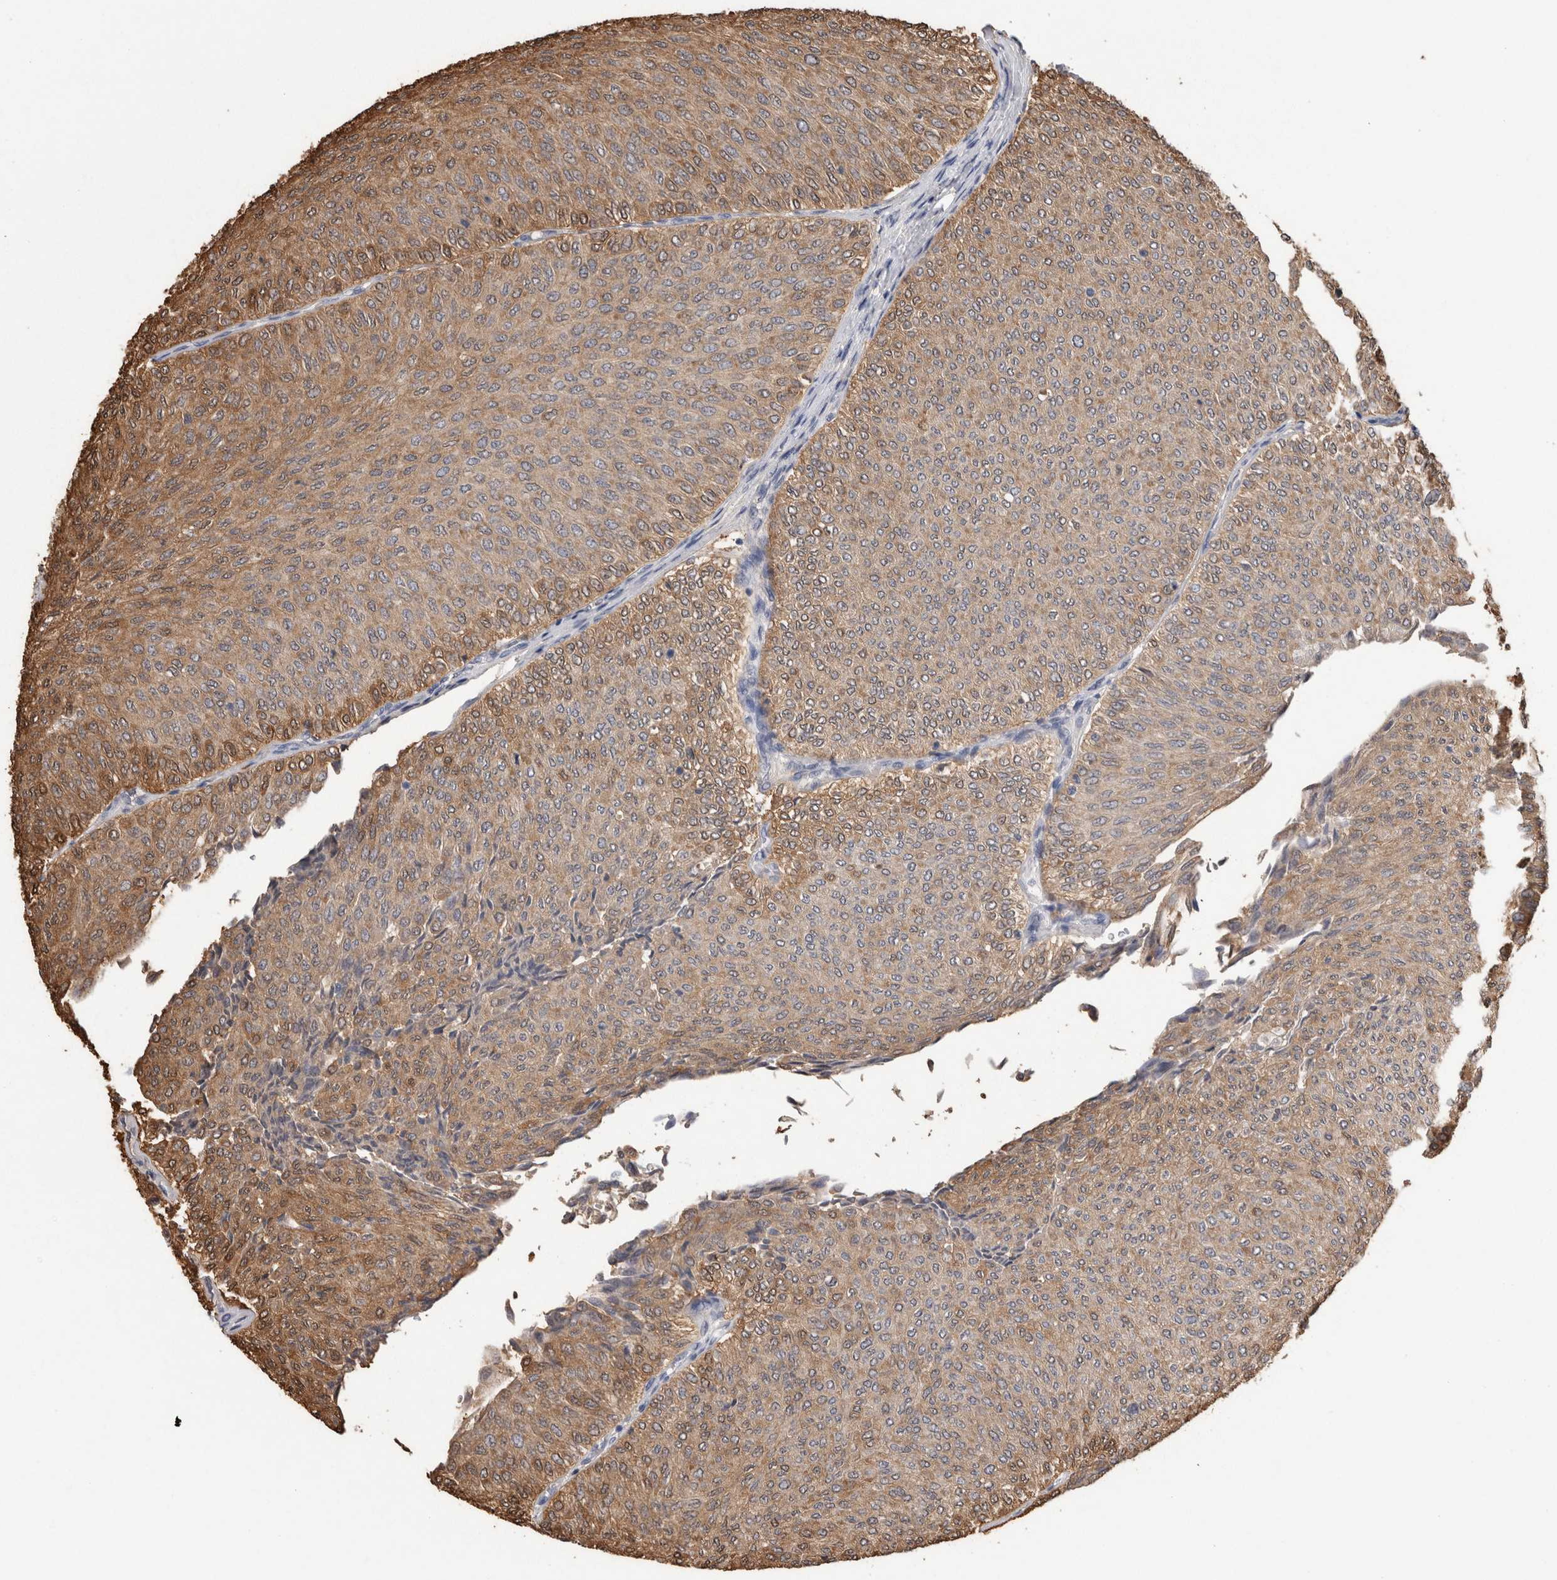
{"staining": {"intensity": "moderate", "quantity": ">75%", "location": "cytoplasmic/membranous"}, "tissue": "urothelial cancer", "cell_type": "Tumor cells", "image_type": "cancer", "snomed": [{"axis": "morphology", "description": "Urothelial carcinoma, Low grade"}, {"axis": "topography", "description": "Urinary bladder"}], "caption": "A brown stain highlights moderate cytoplasmic/membranous positivity of a protein in urothelial cancer tumor cells.", "gene": "FABP4", "patient": {"sex": "male", "age": 78}}